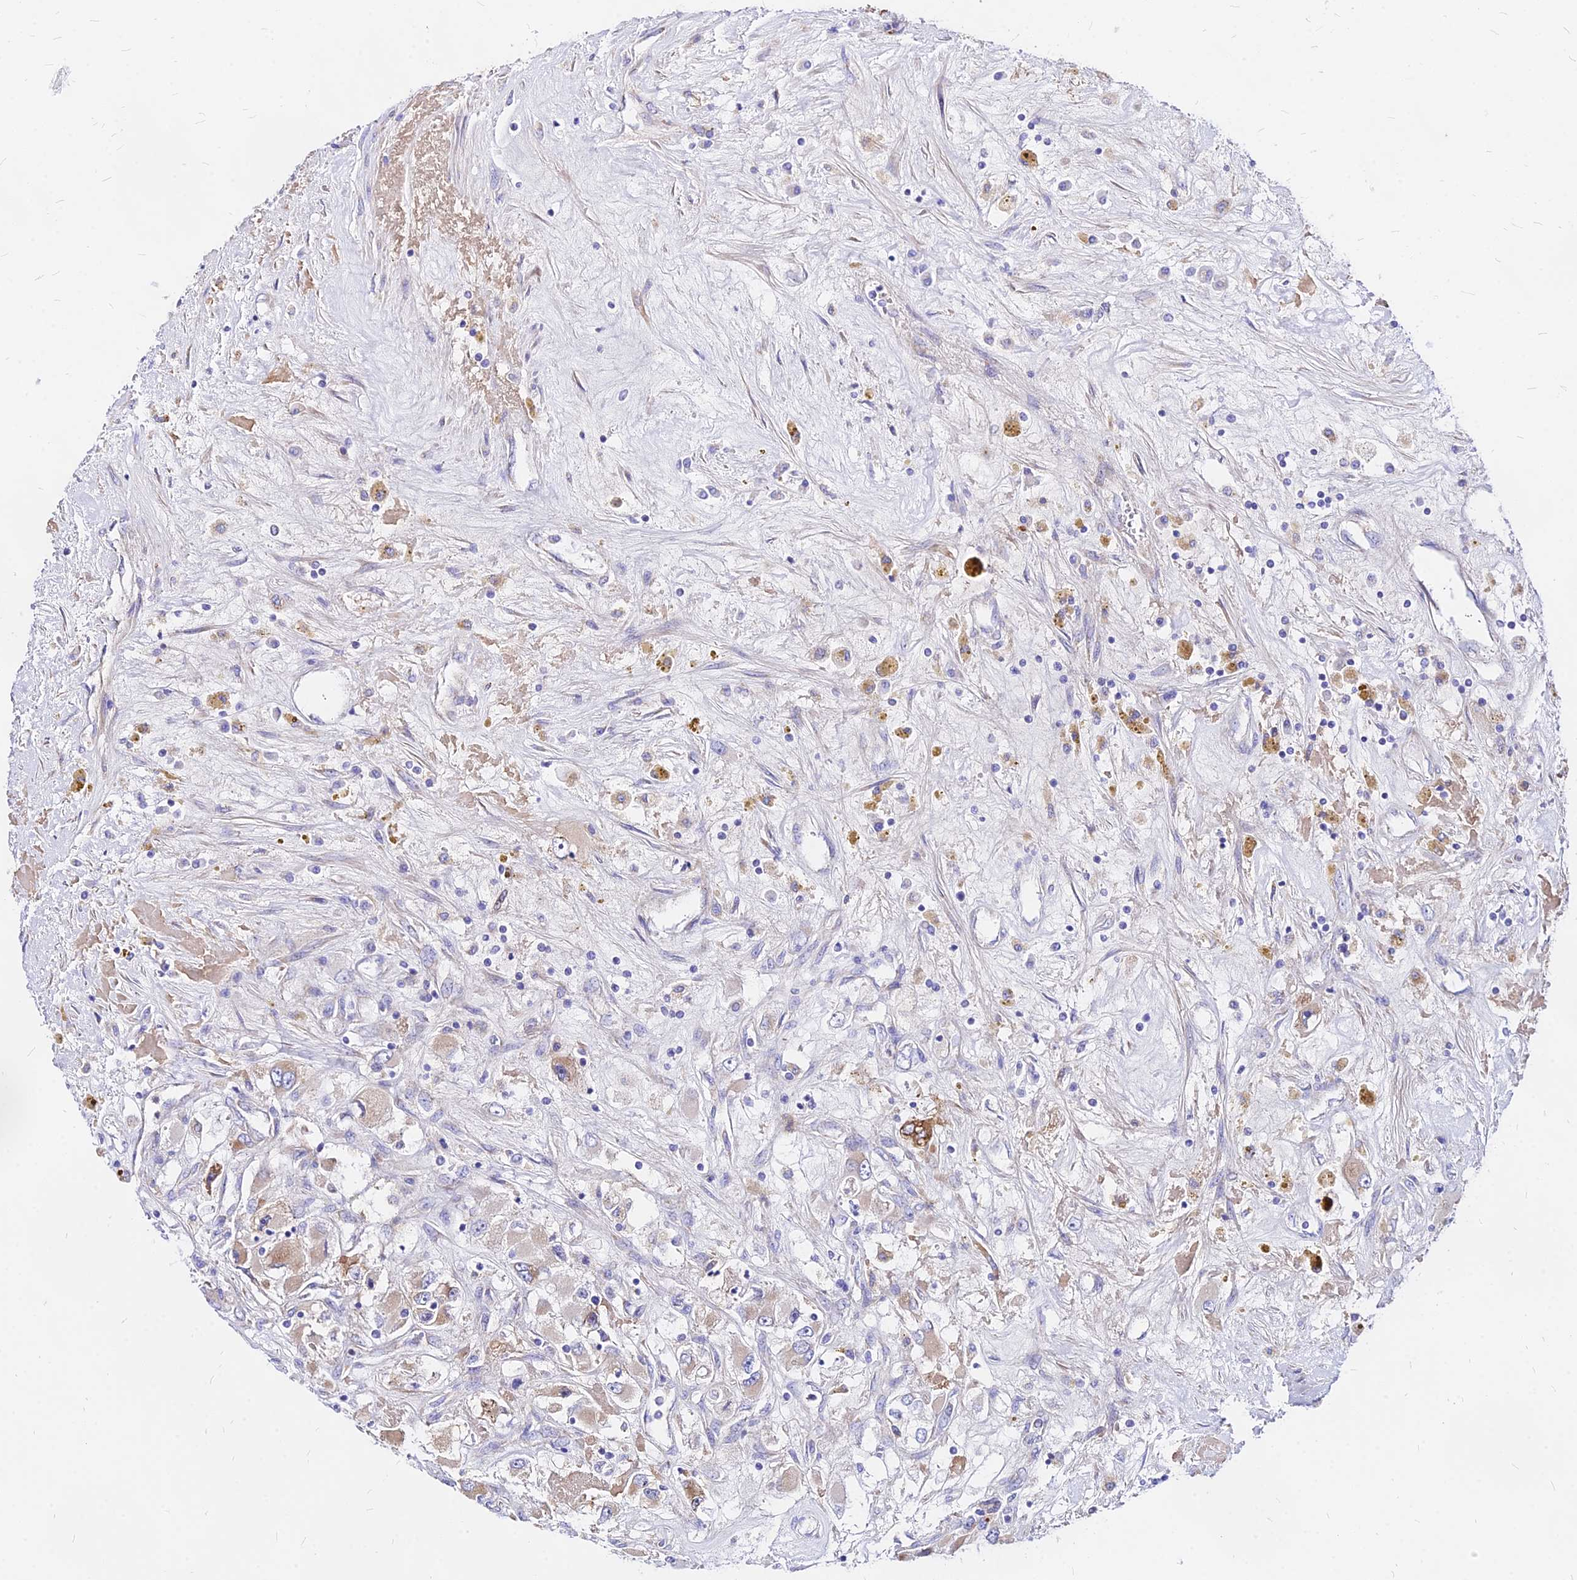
{"staining": {"intensity": "weak", "quantity": ">75%", "location": "cytoplasmic/membranous"}, "tissue": "renal cancer", "cell_type": "Tumor cells", "image_type": "cancer", "snomed": [{"axis": "morphology", "description": "Adenocarcinoma, NOS"}, {"axis": "topography", "description": "Kidney"}], "caption": "Adenocarcinoma (renal) was stained to show a protein in brown. There is low levels of weak cytoplasmic/membranous expression in approximately >75% of tumor cells. (Stains: DAB (3,3'-diaminobenzidine) in brown, nuclei in blue, Microscopy: brightfield microscopy at high magnification).", "gene": "MRPL3", "patient": {"sex": "female", "age": 52}}